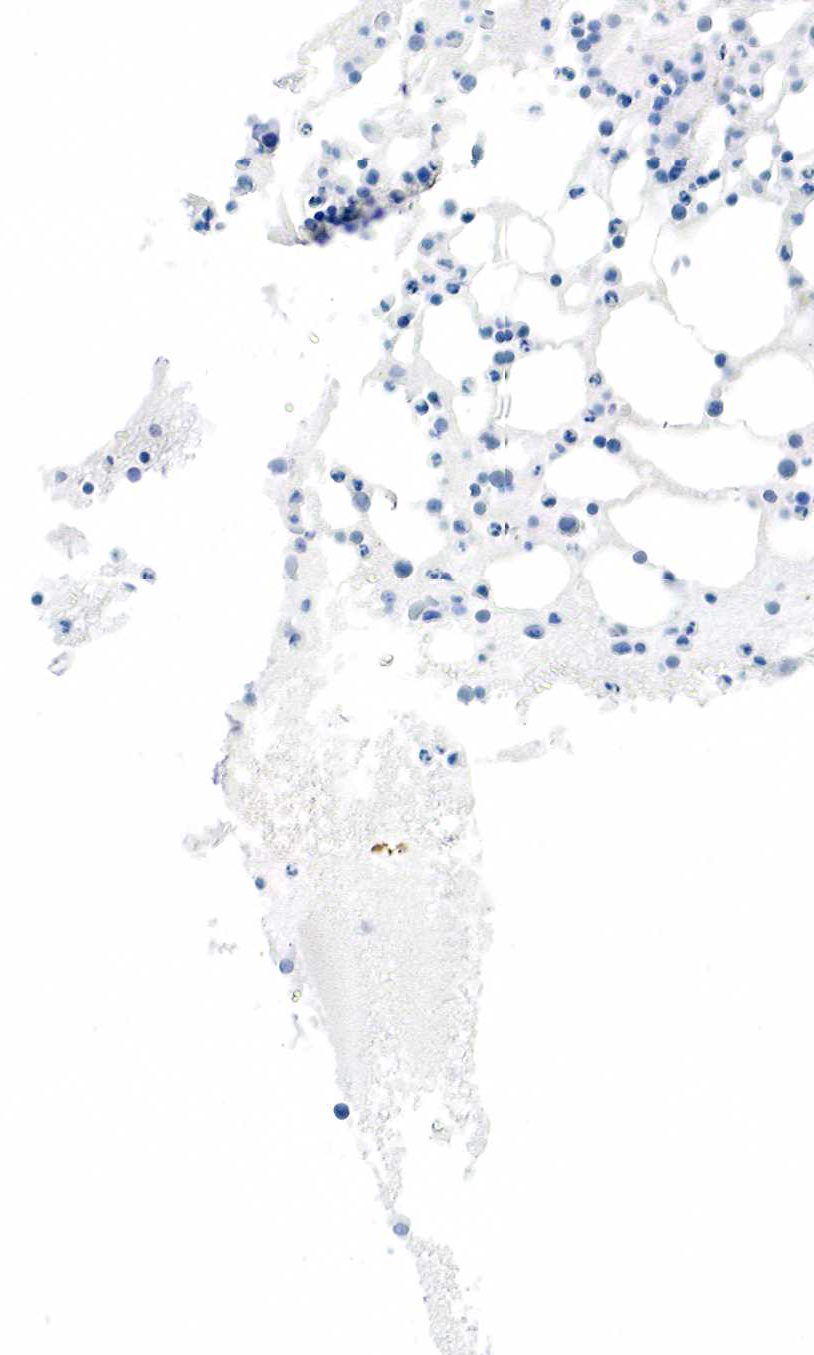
{"staining": {"intensity": "negative", "quantity": "none", "location": "none"}, "tissue": "bone marrow", "cell_type": "Hematopoietic cells", "image_type": "normal", "snomed": [{"axis": "morphology", "description": "Normal tissue, NOS"}, {"axis": "topography", "description": "Bone marrow"}], "caption": "The photomicrograph reveals no significant staining in hematopoietic cells of bone marrow.", "gene": "KRT7", "patient": {"sex": "female", "age": 74}}